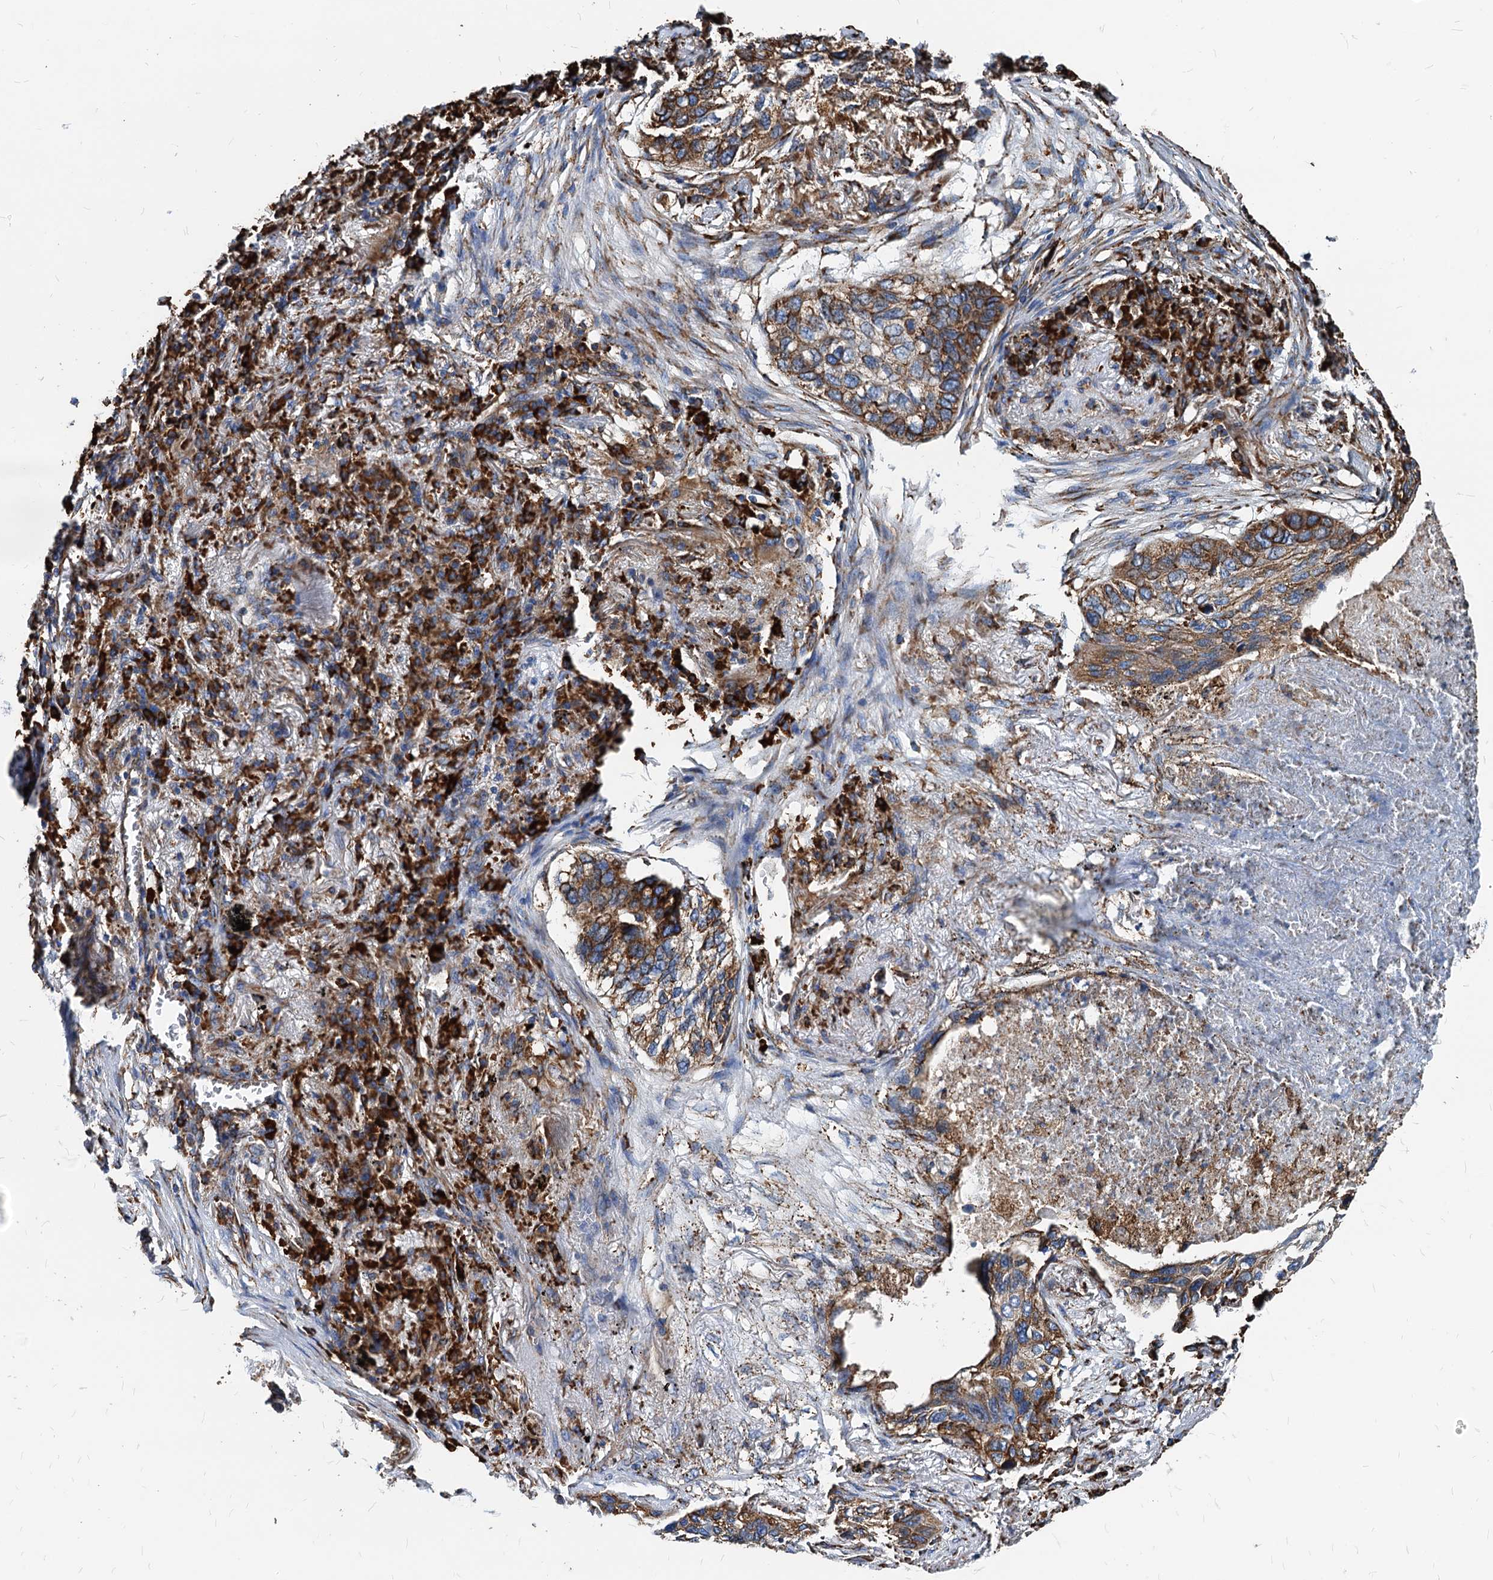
{"staining": {"intensity": "moderate", "quantity": ">75%", "location": "cytoplasmic/membranous"}, "tissue": "lung cancer", "cell_type": "Tumor cells", "image_type": "cancer", "snomed": [{"axis": "morphology", "description": "Squamous cell carcinoma, NOS"}, {"axis": "topography", "description": "Lung"}], "caption": "Immunohistochemistry (IHC) of human squamous cell carcinoma (lung) reveals medium levels of moderate cytoplasmic/membranous positivity in approximately >75% of tumor cells. Using DAB (3,3'-diaminobenzidine) (brown) and hematoxylin (blue) stains, captured at high magnification using brightfield microscopy.", "gene": "HSPA5", "patient": {"sex": "female", "age": 63}}